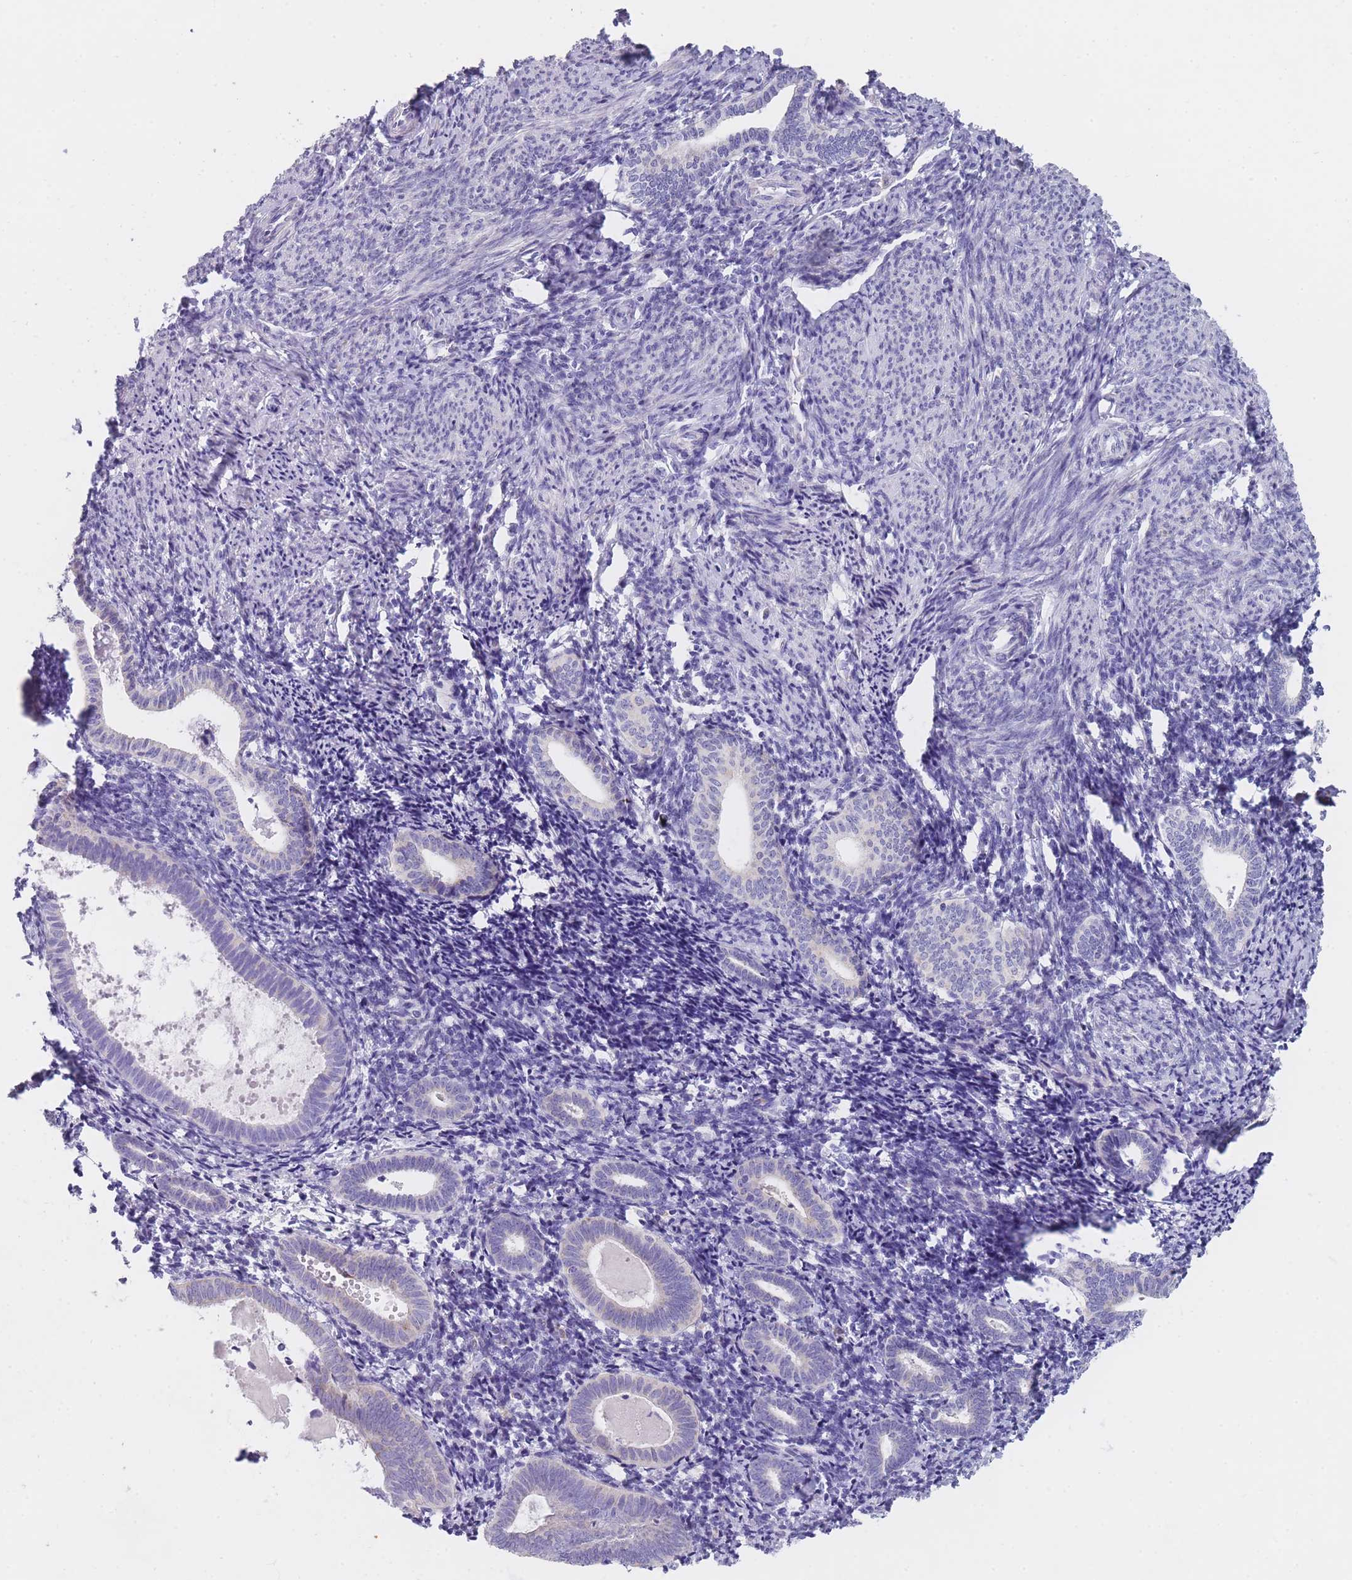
{"staining": {"intensity": "negative", "quantity": "none", "location": "none"}, "tissue": "endometrium", "cell_type": "Cells in endometrial stroma", "image_type": "normal", "snomed": [{"axis": "morphology", "description": "Normal tissue, NOS"}, {"axis": "topography", "description": "Endometrium"}], "caption": "This image is of unremarkable endometrium stained with immunohistochemistry (IHC) to label a protein in brown with the nuclei are counter-stained blue. There is no positivity in cells in endometrial stroma.", "gene": "MRPS14", "patient": {"sex": "female", "age": 54}}